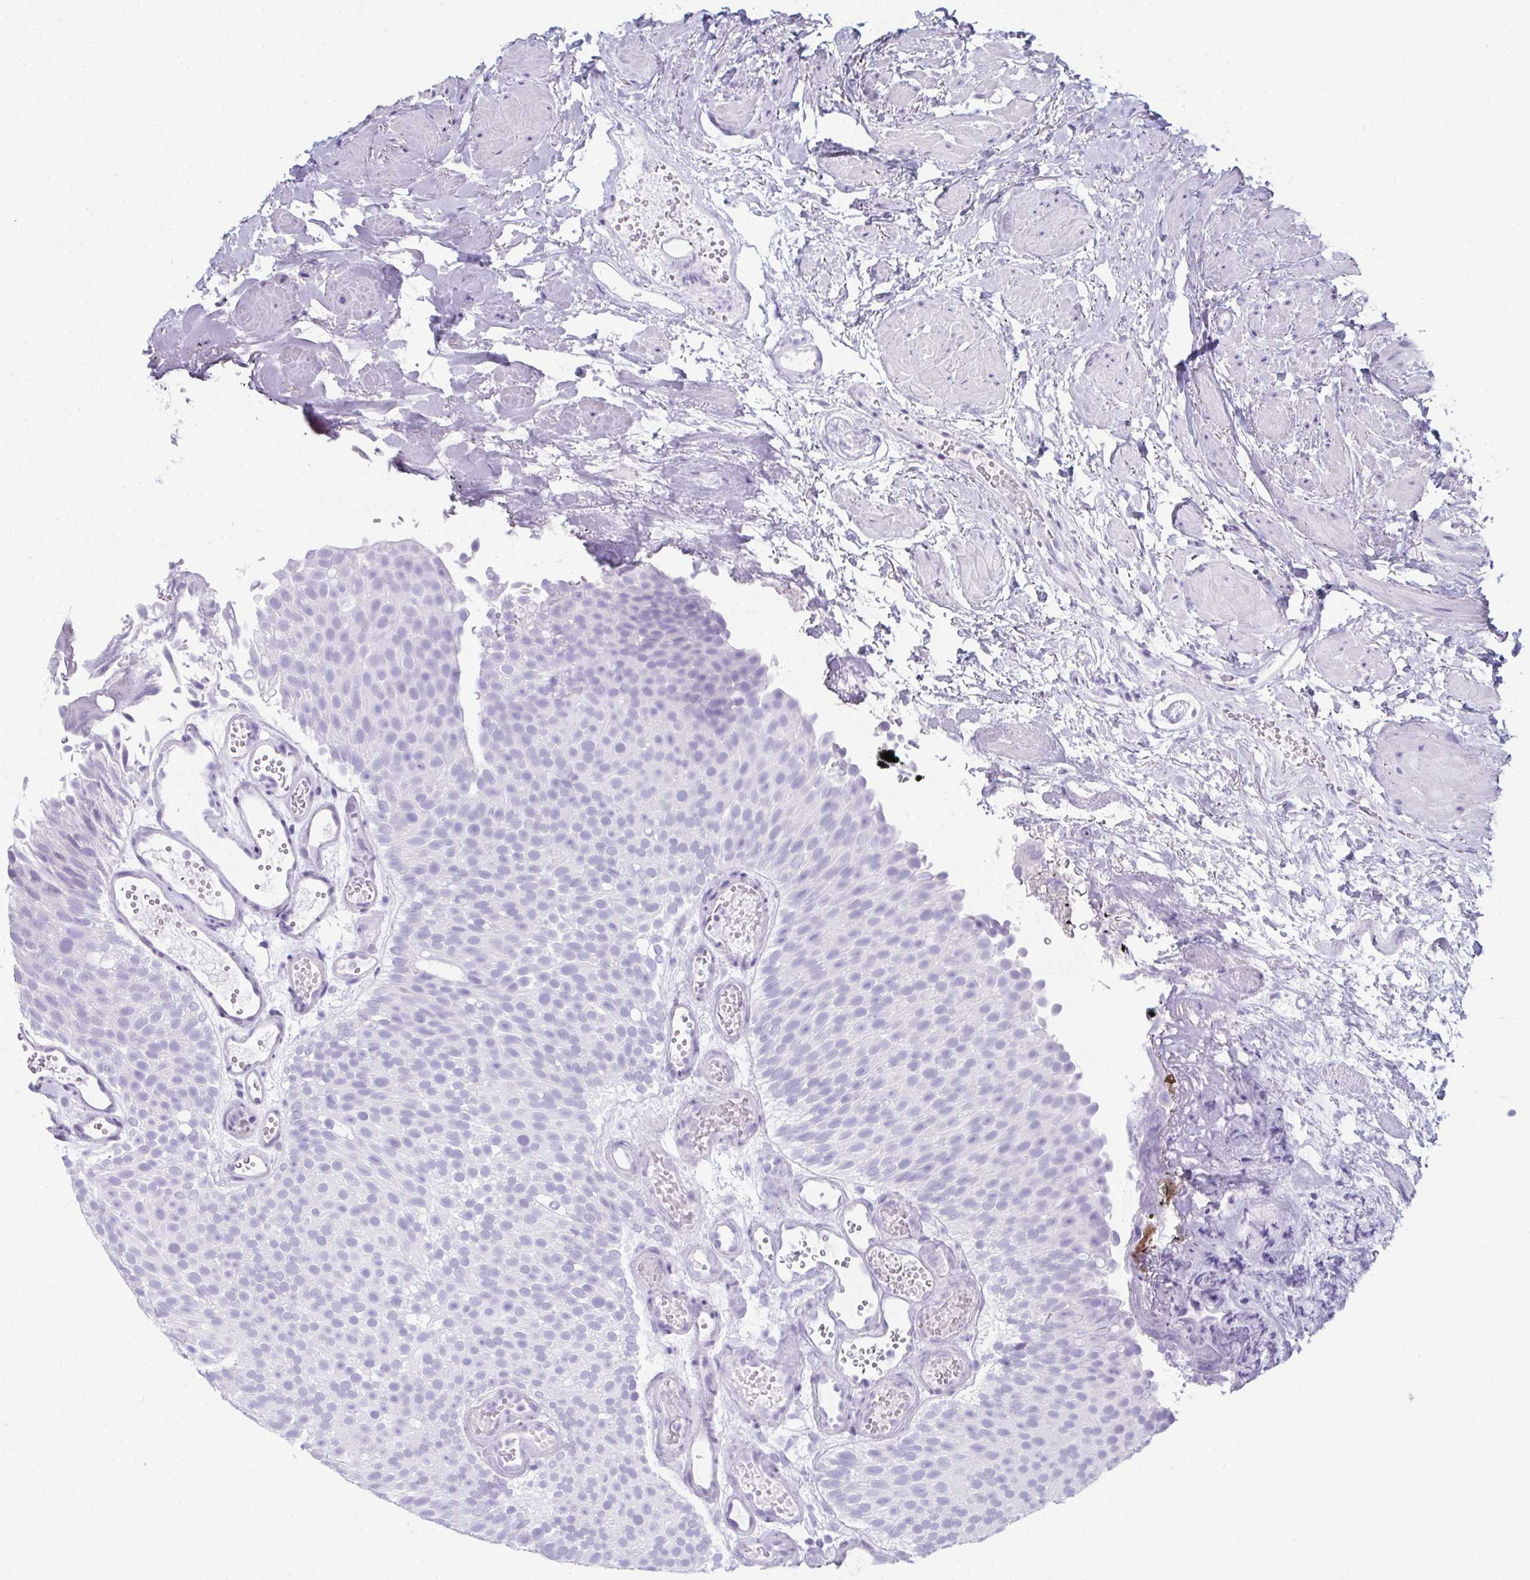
{"staining": {"intensity": "negative", "quantity": "none", "location": "none"}, "tissue": "urothelial cancer", "cell_type": "Tumor cells", "image_type": "cancer", "snomed": [{"axis": "morphology", "description": "Urothelial carcinoma, Low grade"}, {"axis": "topography", "description": "Urinary bladder"}], "caption": "Tumor cells are negative for brown protein staining in urothelial cancer. (DAB IHC visualized using brightfield microscopy, high magnification).", "gene": "SYCP1", "patient": {"sex": "male", "age": 78}}